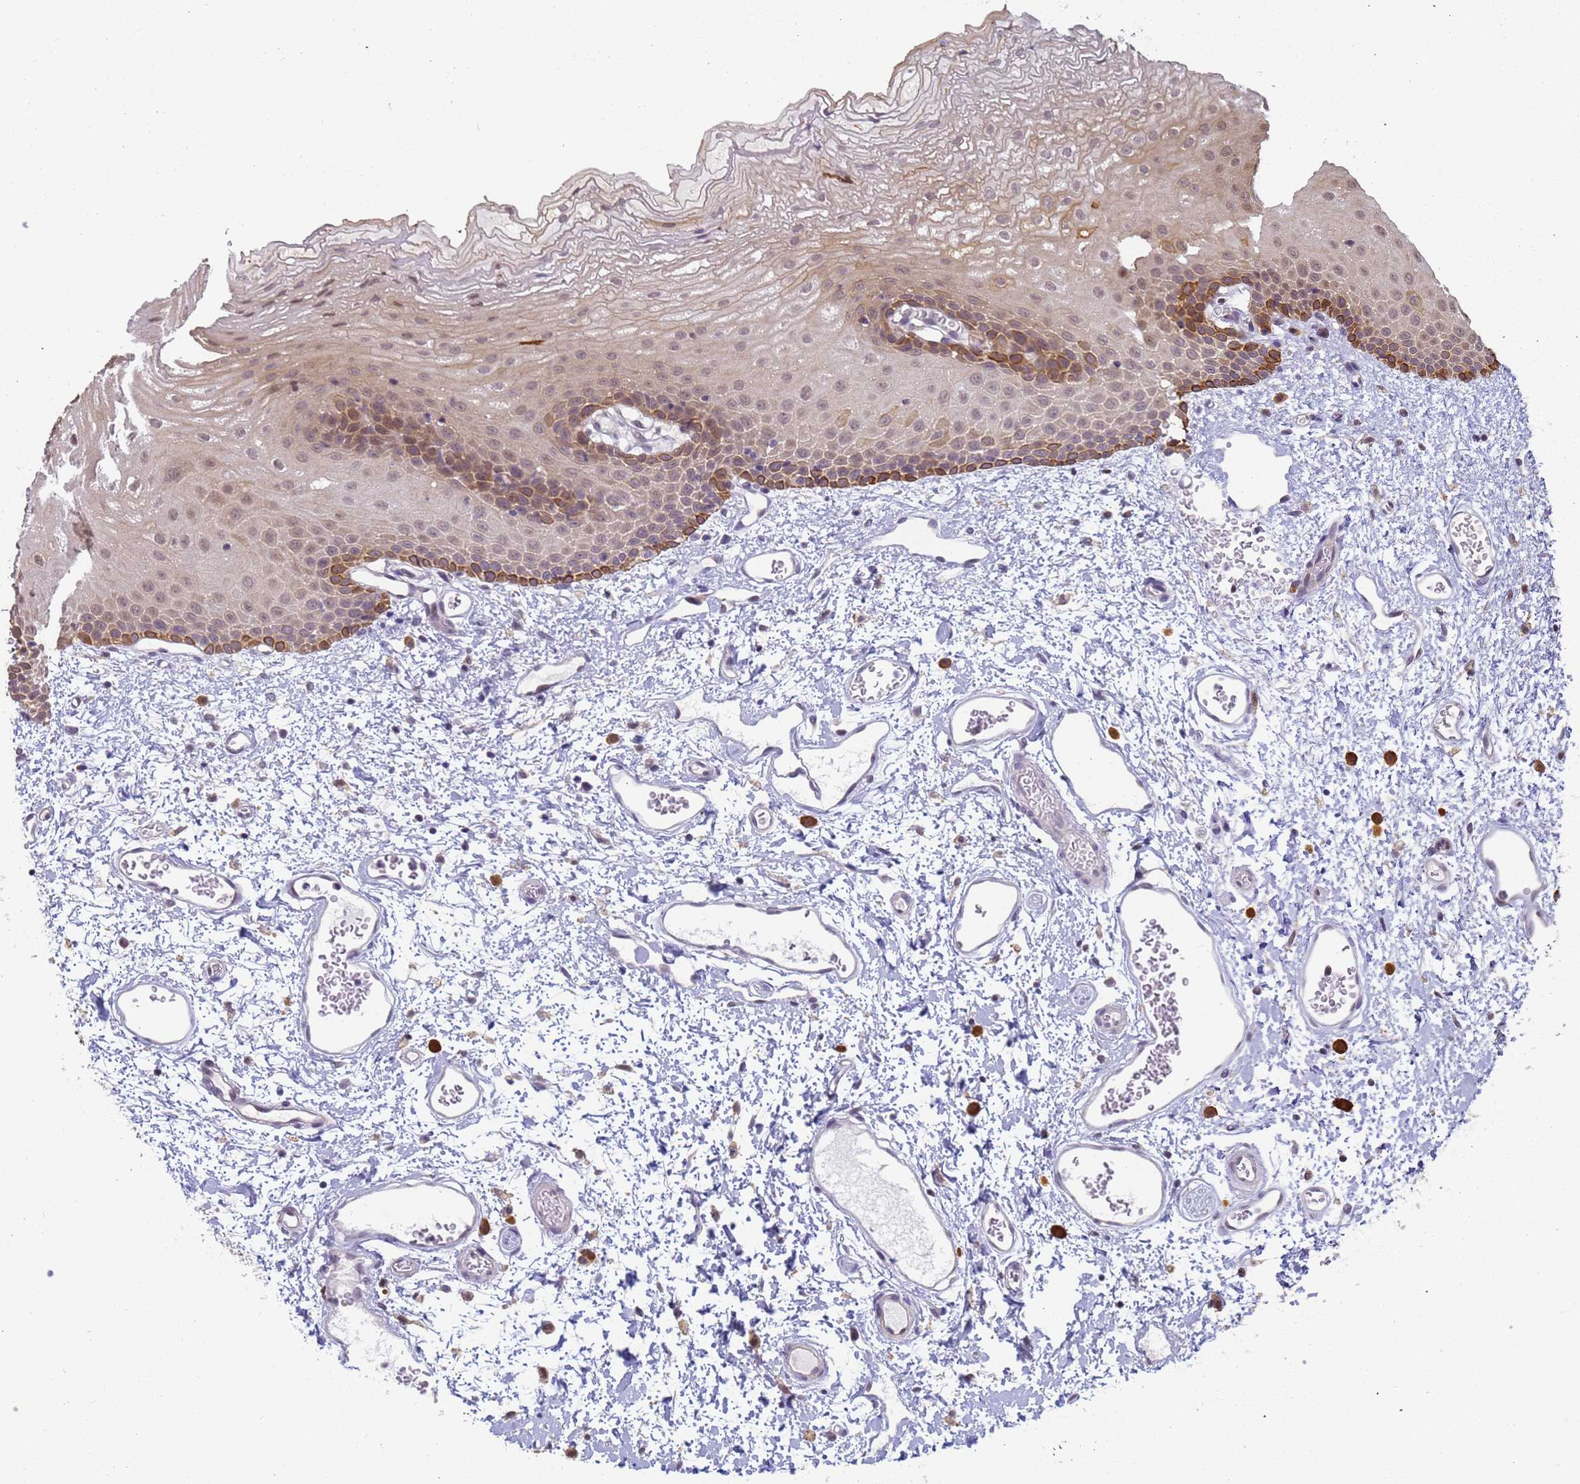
{"staining": {"intensity": "strong", "quantity": "<25%", "location": "cytoplasmic/membranous,nuclear"}, "tissue": "oral mucosa", "cell_type": "Squamous epithelial cells", "image_type": "normal", "snomed": [{"axis": "morphology", "description": "Normal tissue, NOS"}, {"axis": "topography", "description": "Oral tissue"}], "caption": "Human oral mucosa stained with a brown dye exhibits strong cytoplasmic/membranous,nuclear positive expression in about <25% of squamous epithelial cells.", "gene": "VWA3A", "patient": {"sex": "female", "age": 70}}